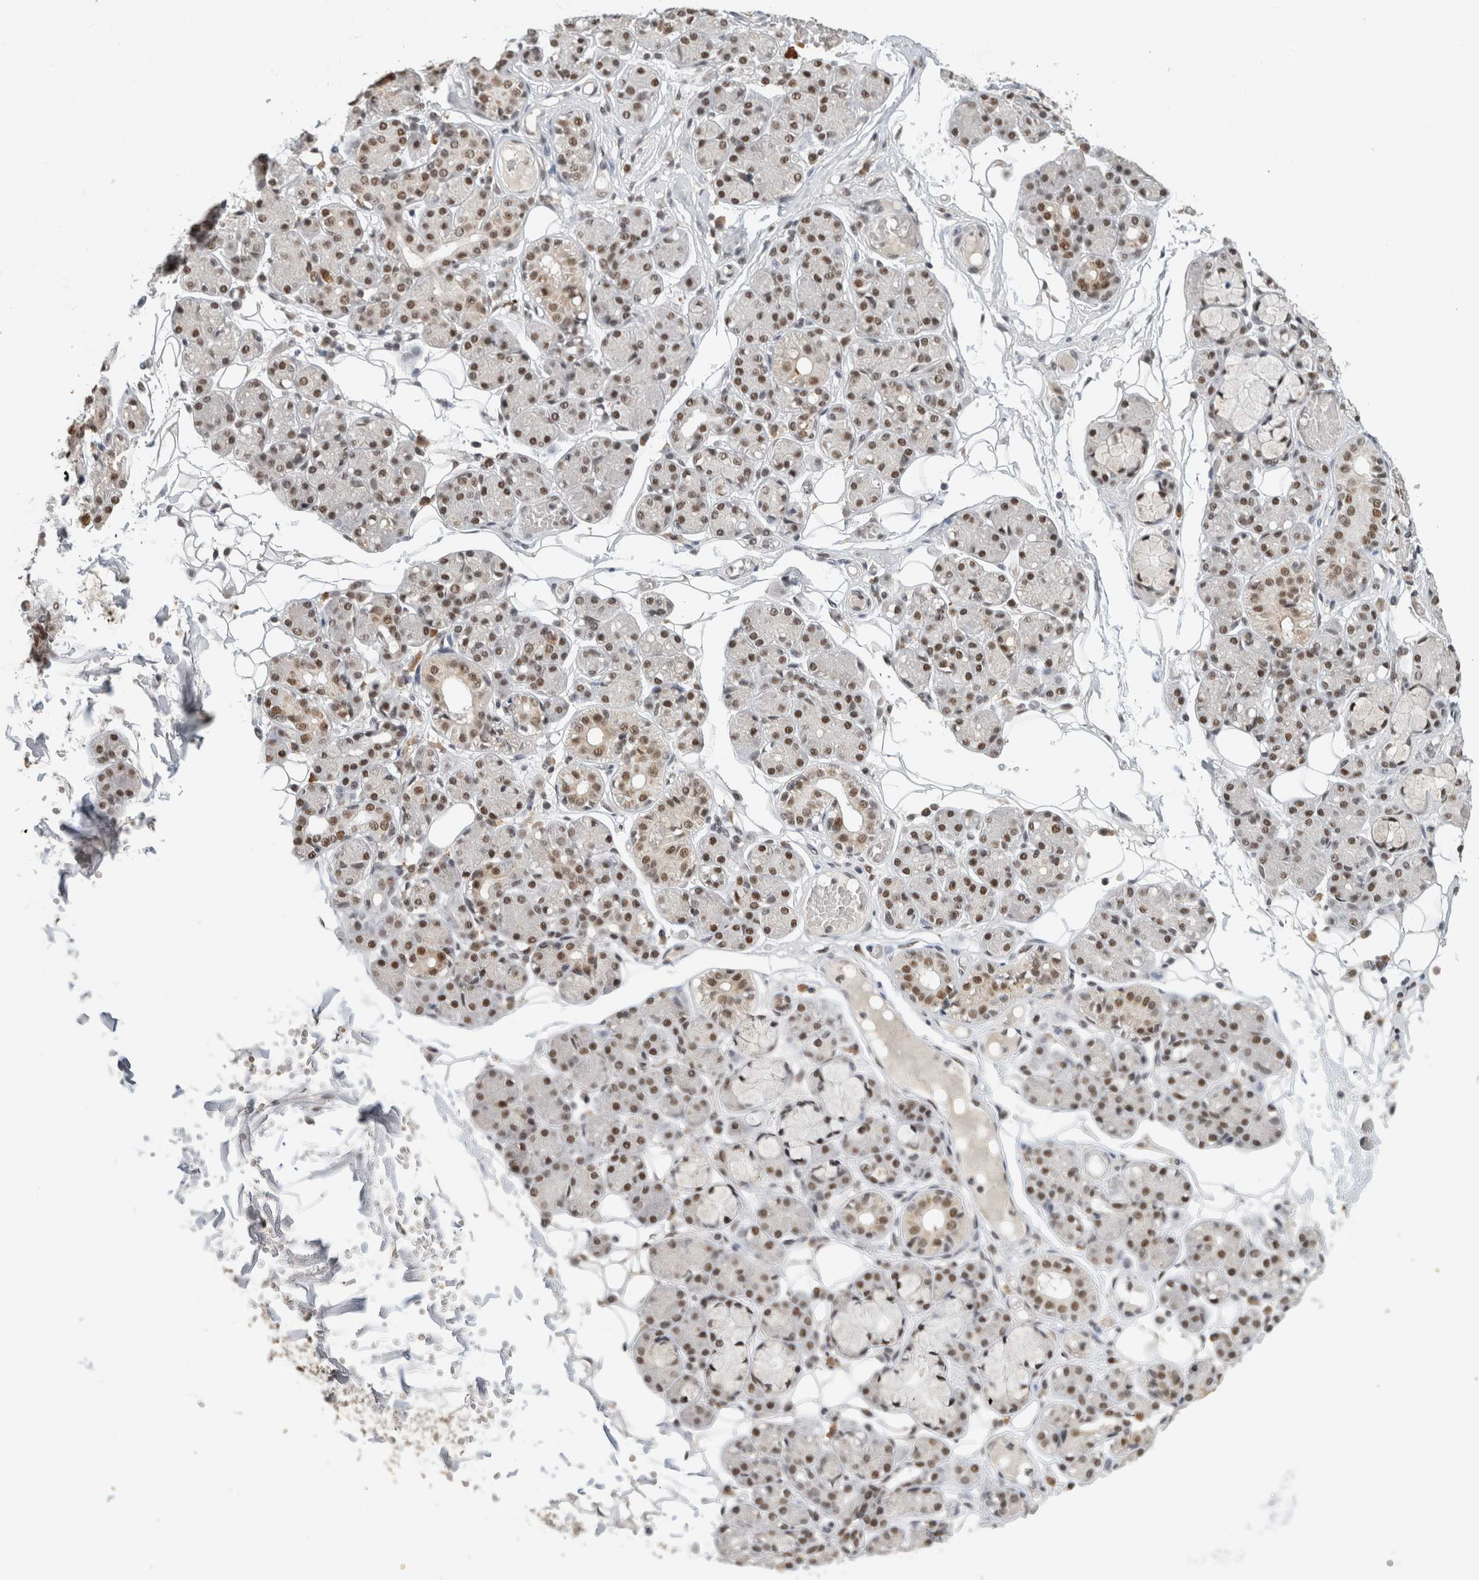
{"staining": {"intensity": "moderate", "quantity": ">75%", "location": "nuclear"}, "tissue": "salivary gland", "cell_type": "Glandular cells", "image_type": "normal", "snomed": [{"axis": "morphology", "description": "Normal tissue, NOS"}, {"axis": "topography", "description": "Salivary gland"}], "caption": "A brown stain shows moderate nuclear positivity of a protein in glandular cells of normal salivary gland. (brown staining indicates protein expression, while blue staining denotes nuclei).", "gene": "DDX42", "patient": {"sex": "male", "age": 63}}